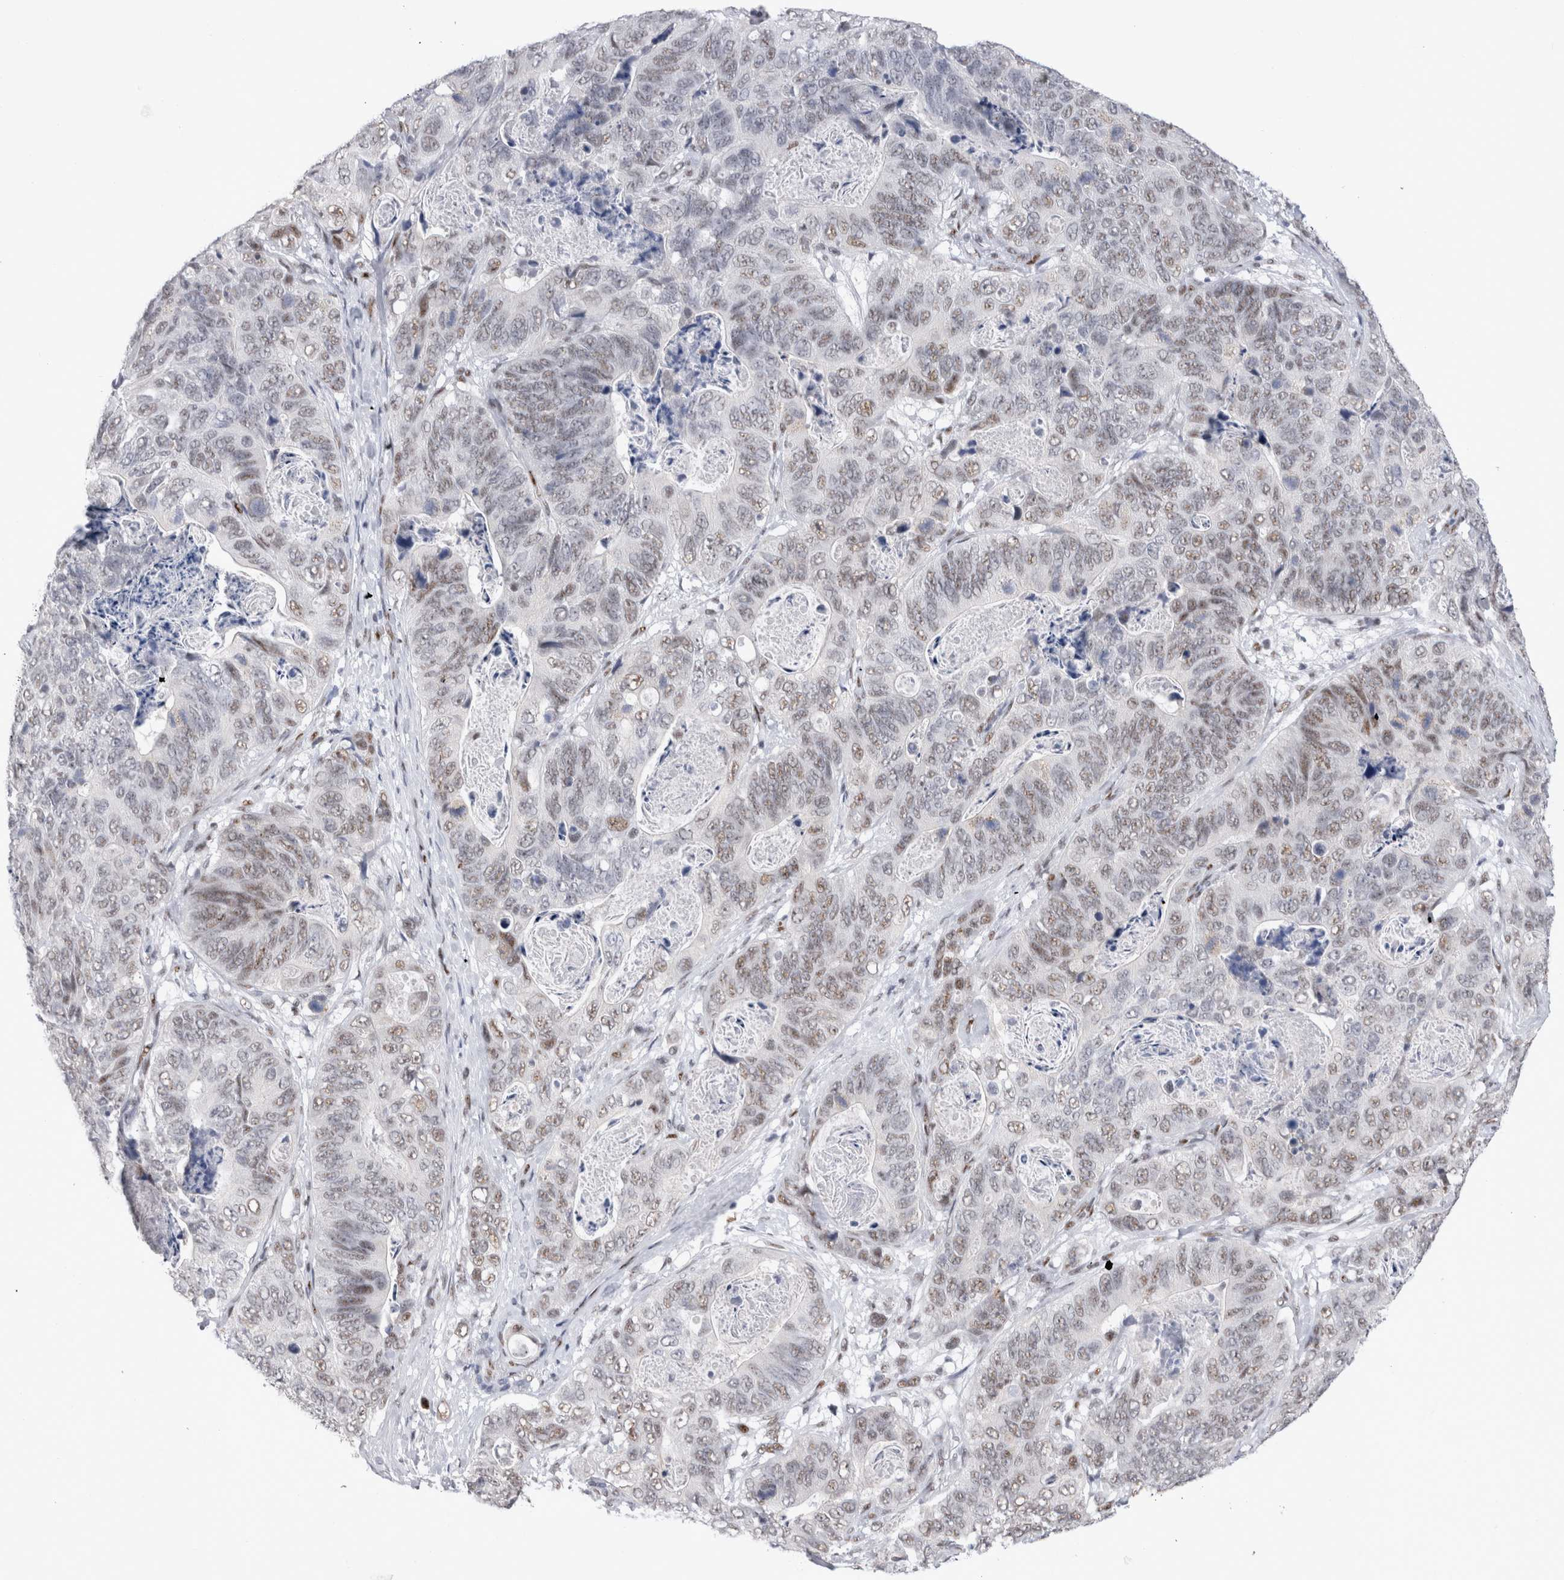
{"staining": {"intensity": "moderate", "quantity": ">75%", "location": "nuclear"}, "tissue": "stomach cancer", "cell_type": "Tumor cells", "image_type": "cancer", "snomed": [{"axis": "morphology", "description": "Normal tissue, NOS"}, {"axis": "morphology", "description": "Adenocarcinoma, NOS"}, {"axis": "topography", "description": "Stomach"}], "caption": "An immunohistochemistry image of neoplastic tissue is shown. Protein staining in brown shows moderate nuclear positivity in adenocarcinoma (stomach) within tumor cells.", "gene": "RBM6", "patient": {"sex": "female", "age": 89}}